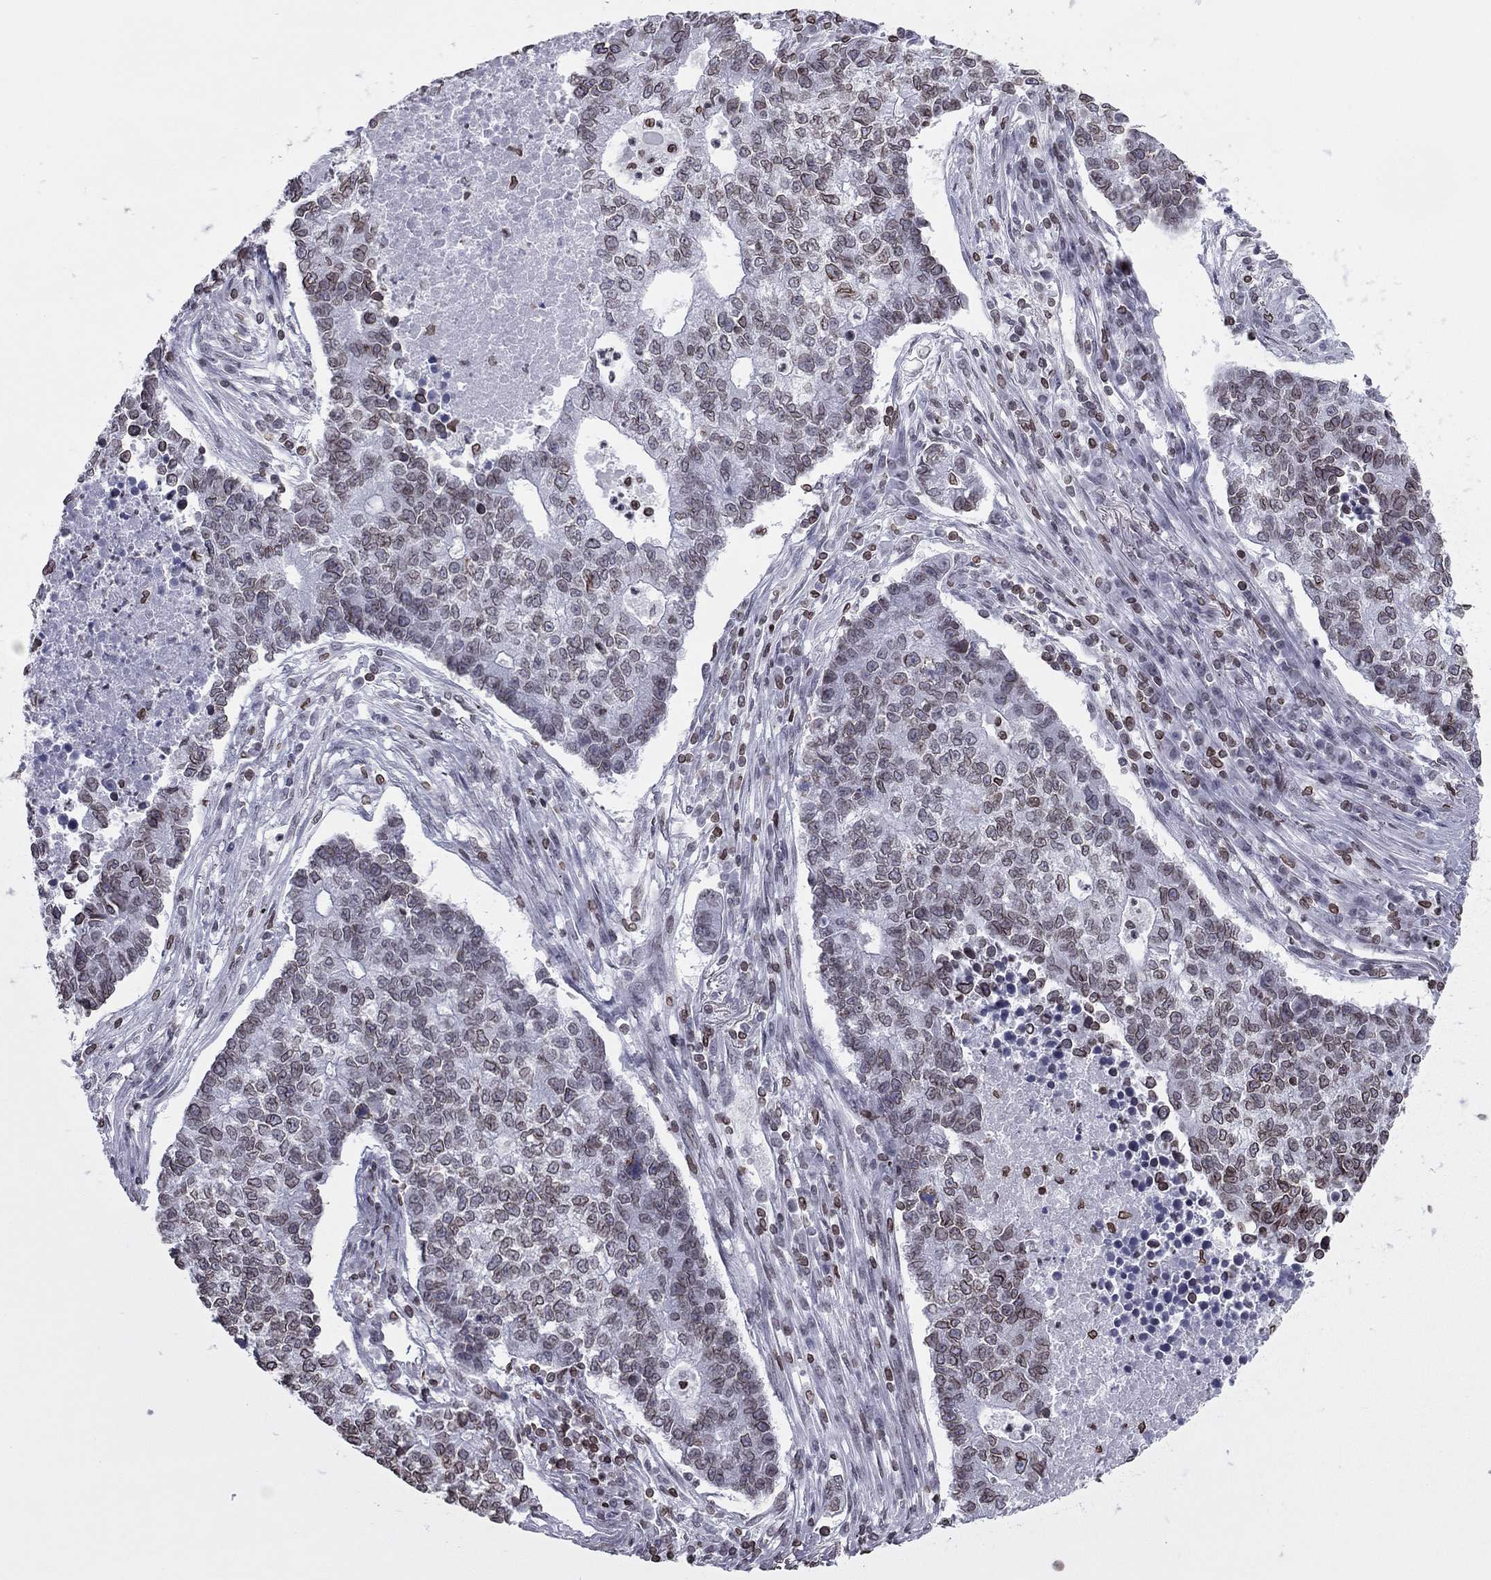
{"staining": {"intensity": "weak", "quantity": ">75%", "location": "cytoplasmic/membranous,nuclear"}, "tissue": "lung cancer", "cell_type": "Tumor cells", "image_type": "cancer", "snomed": [{"axis": "morphology", "description": "Adenocarcinoma, NOS"}, {"axis": "topography", "description": "Lung"}], "caption": "Immunohistochemical staining of adenocarcinoma (lung) exhibits low levels of weak cytoplasmic/membranous and nuclear positivity in approximately >75% of tumor cells.", "gene": "ESPL1", "patient": {"sex": "male", "age": 57}}